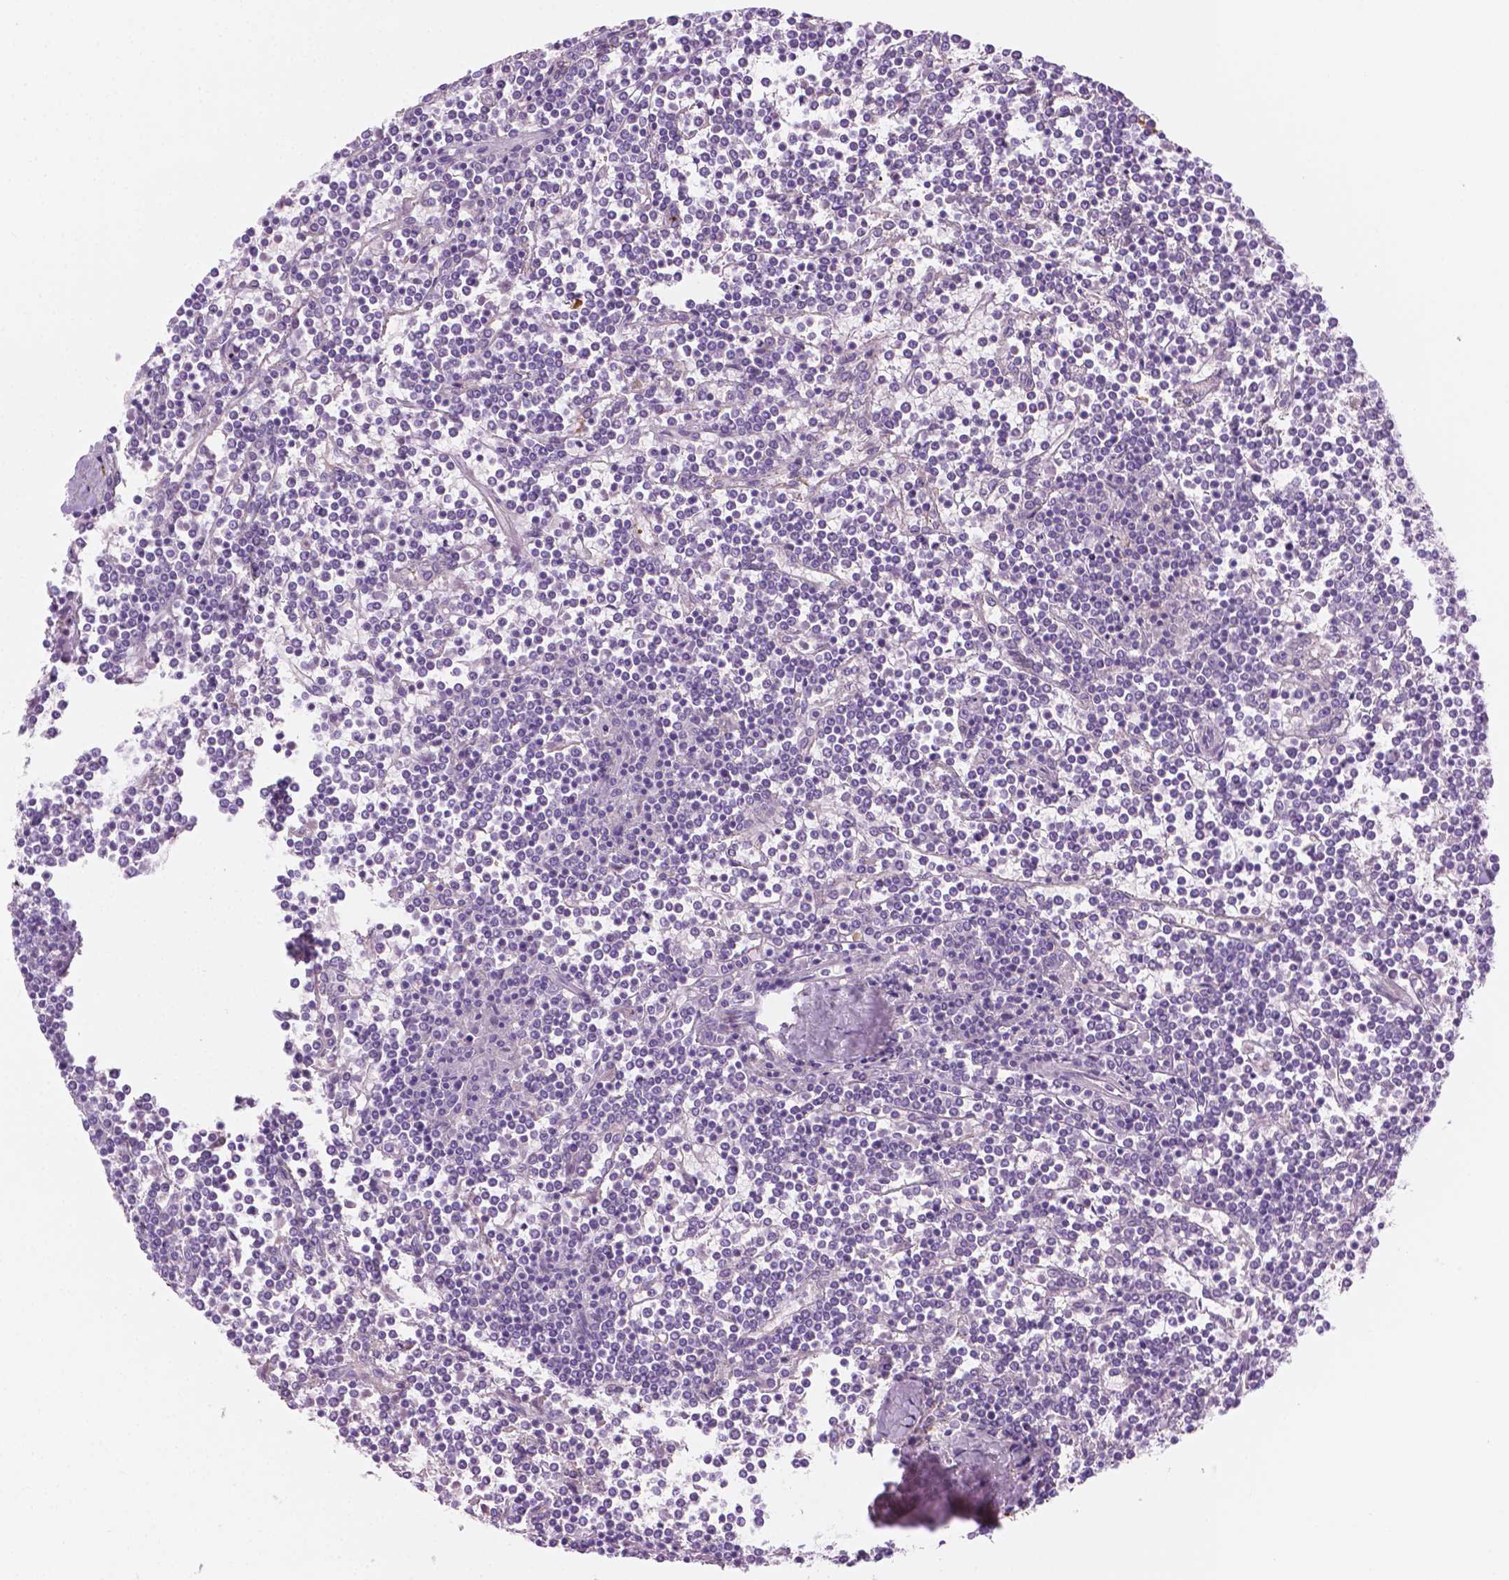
{"staining": {"intensity": "negative", "quantity": "none", "location": "none"}, "tissue": "lymphoma", "cell_type": "Tumor cells", "image_type": "cancer", "snomed": [{"axis": "morphology", "description": "Malignant lymphoma, non-Hodgkin's type, Low grade"}, {"axis": "topography", "description": "Spleen"}], "caption": "A micrograph of human lymphoma is negative for staining in tumor cells.", "gene": "EPPK1", "patient": {"sex": "female", "age": 19}}